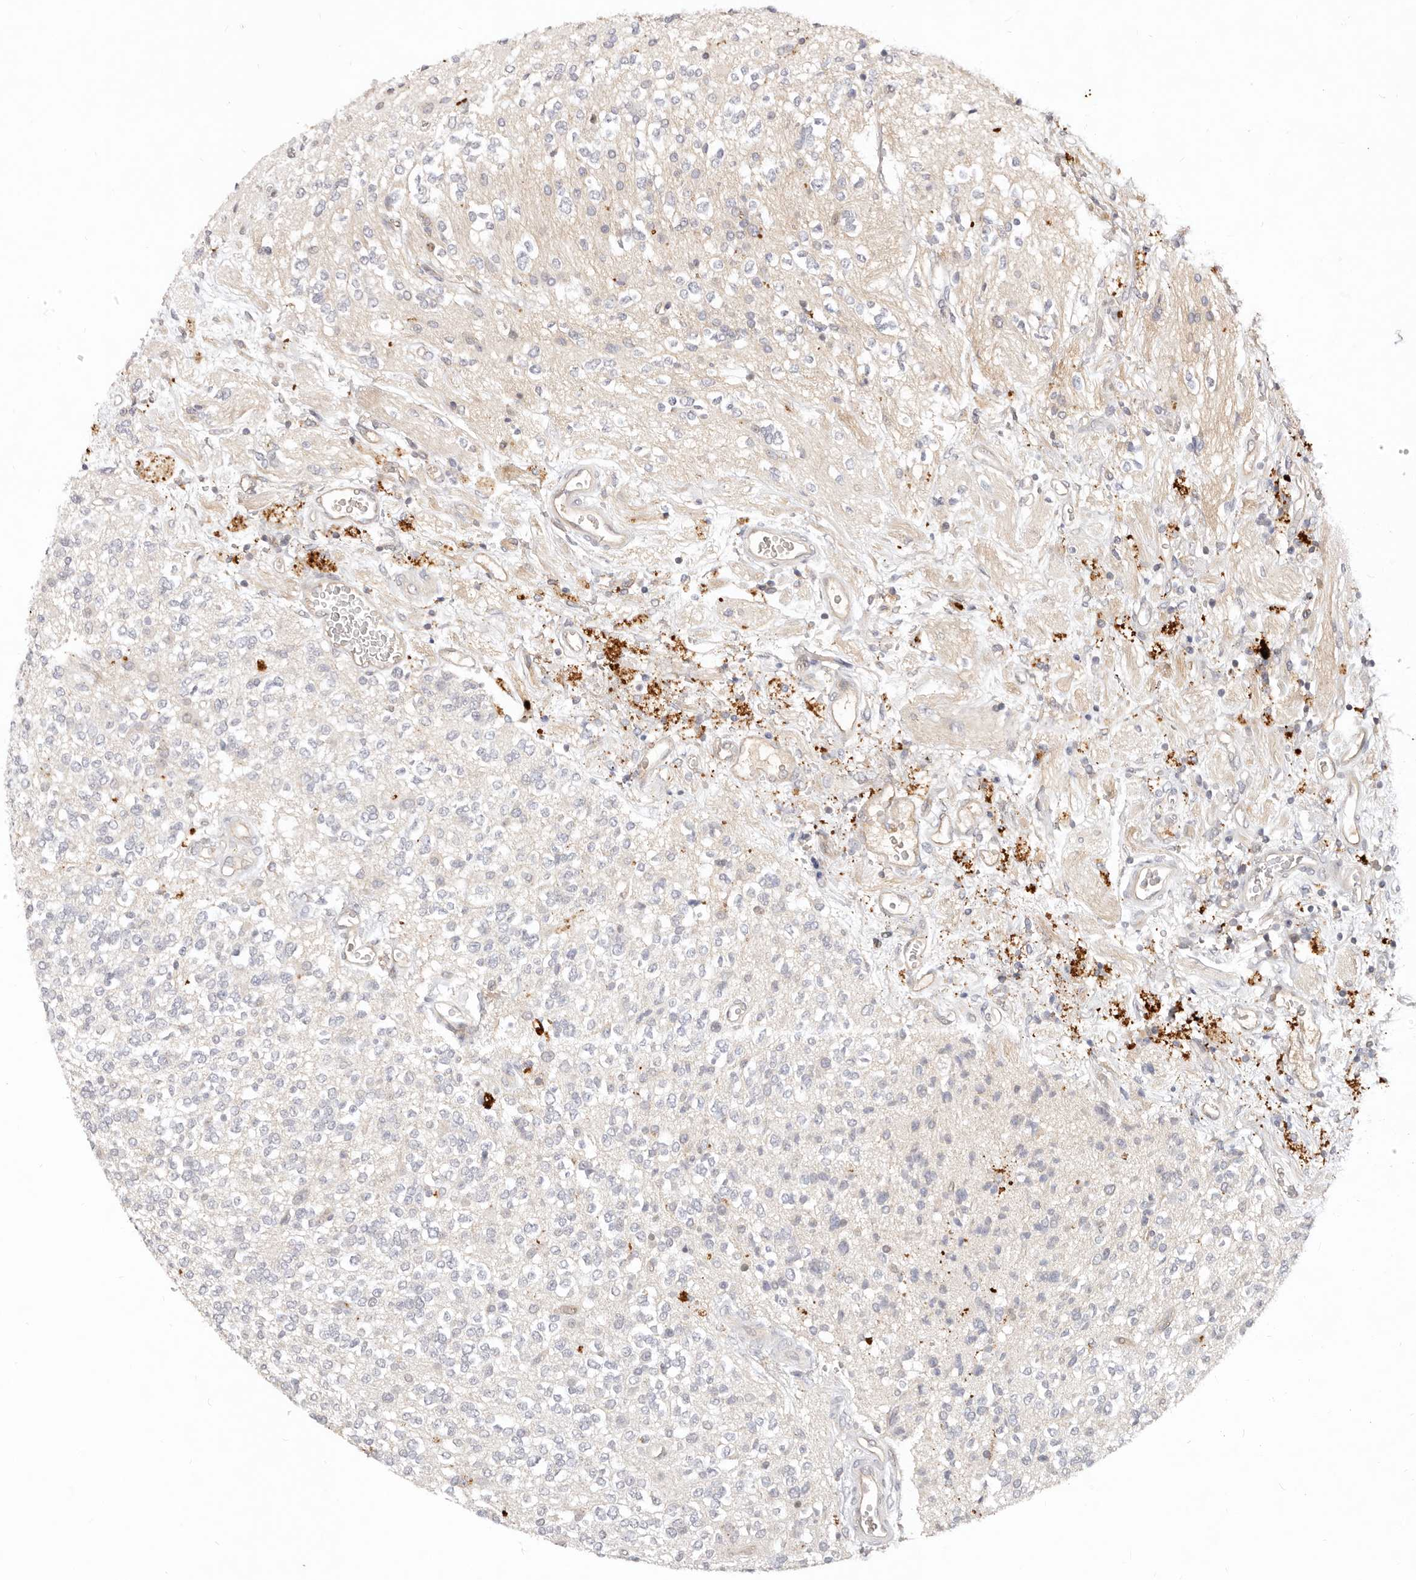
{"staining": {"intensity": "negative", "quantity": "none", "location": "none"}, "tissue": "glioma", "cell_type": "Tumor cells", "image_type": "cancer", "snomed": [{"axis": "morphology", "description": "Glioma, malignant, High grade"}, {"axis": "topography", "description": "Brain"}], "caption": "Immunohistochemical staining of human glioma reveals no significant expression in tumor cells.", "gene": "USP49", "patient": {"sex": "male", "age": 34}}